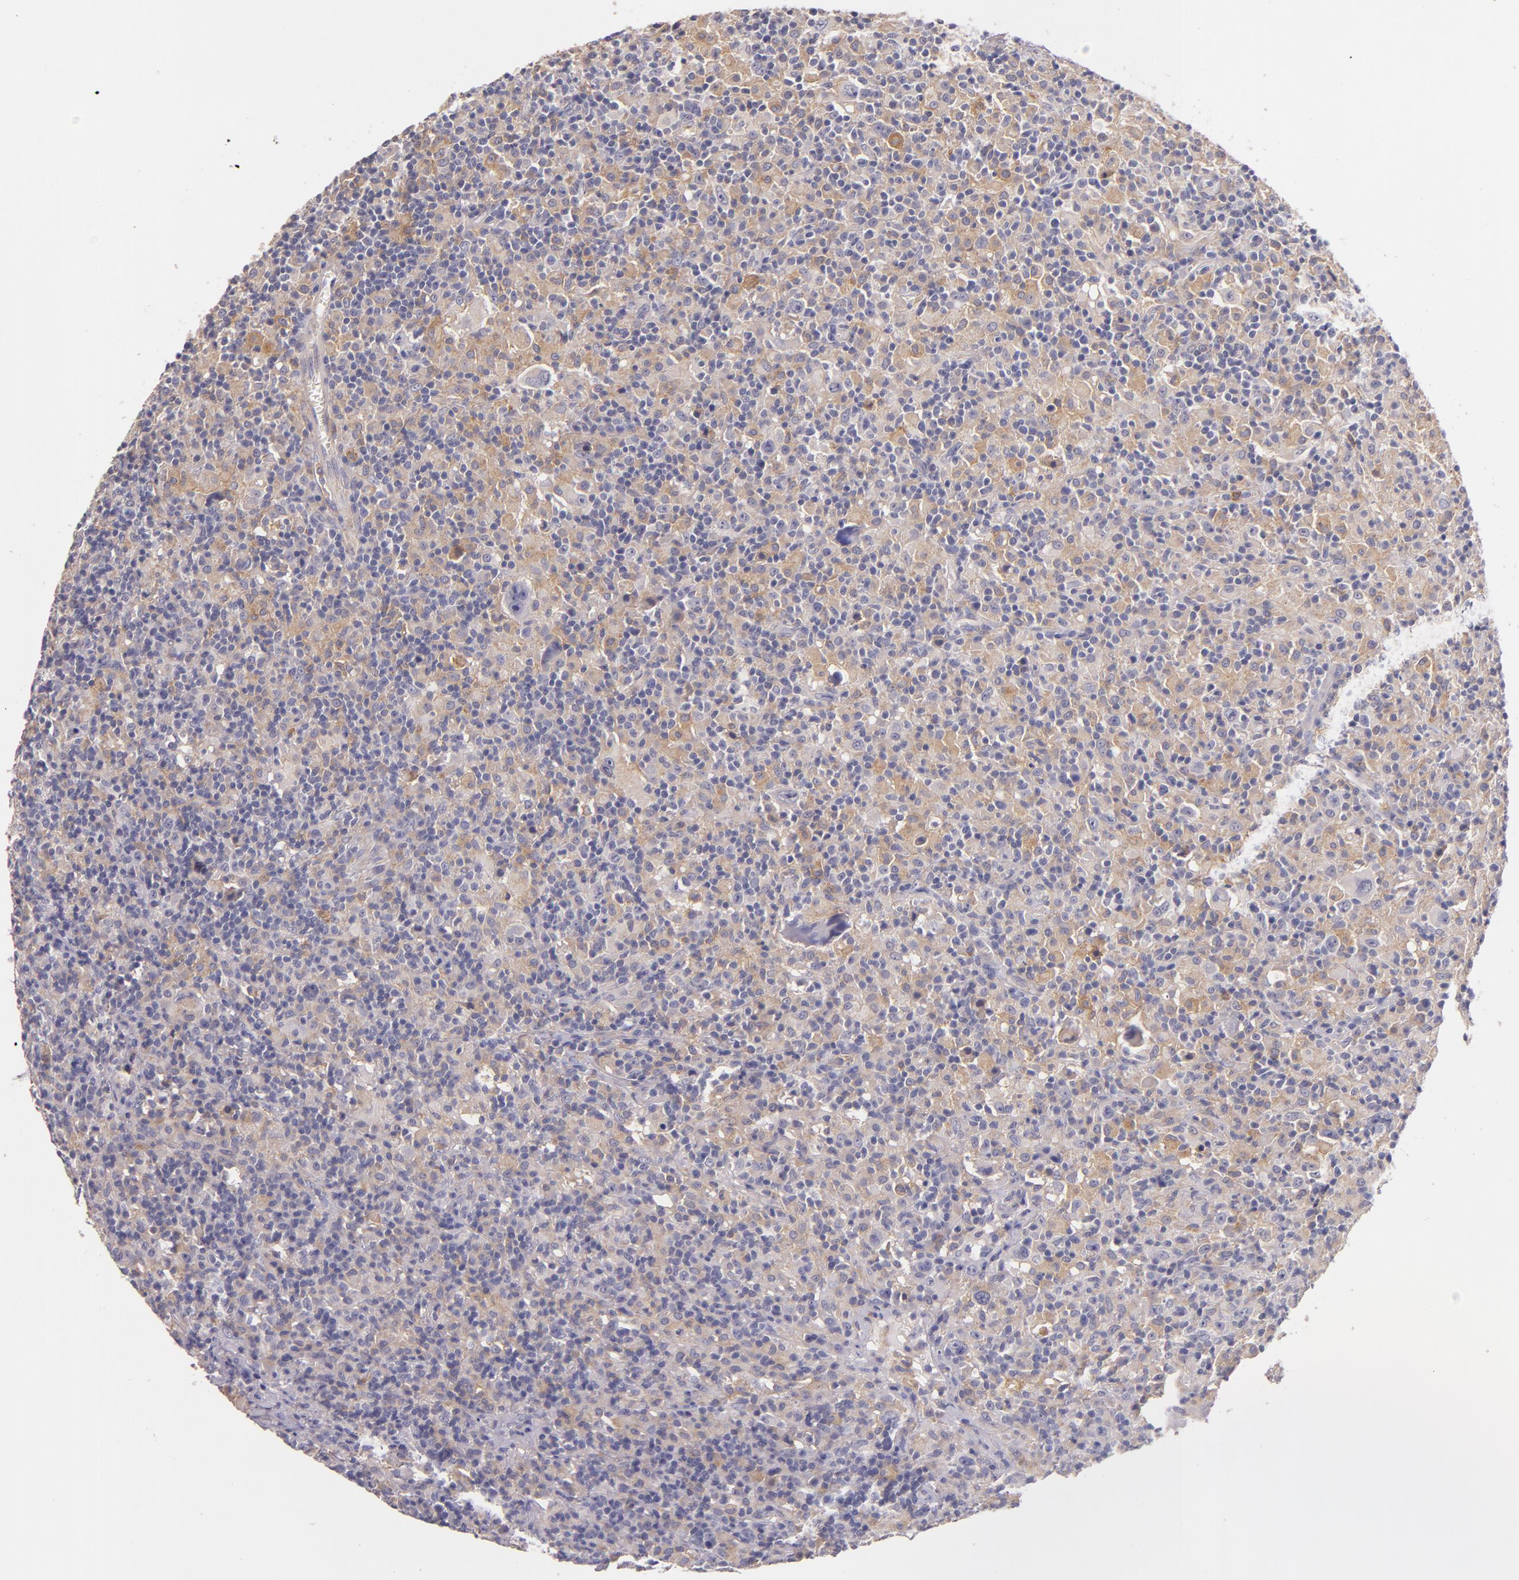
{"staining": {"intensity": "weak", "quantity": "<25%", "location": "cytoplasmic/membranous"}, "tissue": "lymphoma", "cell_type": "Tumor cells", "image_type": "cancer", "snomed": [{"axis": "morphology", "description": "Hodgkin's disease, NOS"}, {"axis": "topography", "description": "Lymph node"}], "caption": "DAB immunohistochemical staining of lymphoma displays no significant positivity in tumor cells. (DAB (3,3'-diaminobenzidine) immunohistochemistry (IHC) with hematoxylin counter stain).", "gene": "C5AR1", "patient": {"sex": "male", "age": 46}}